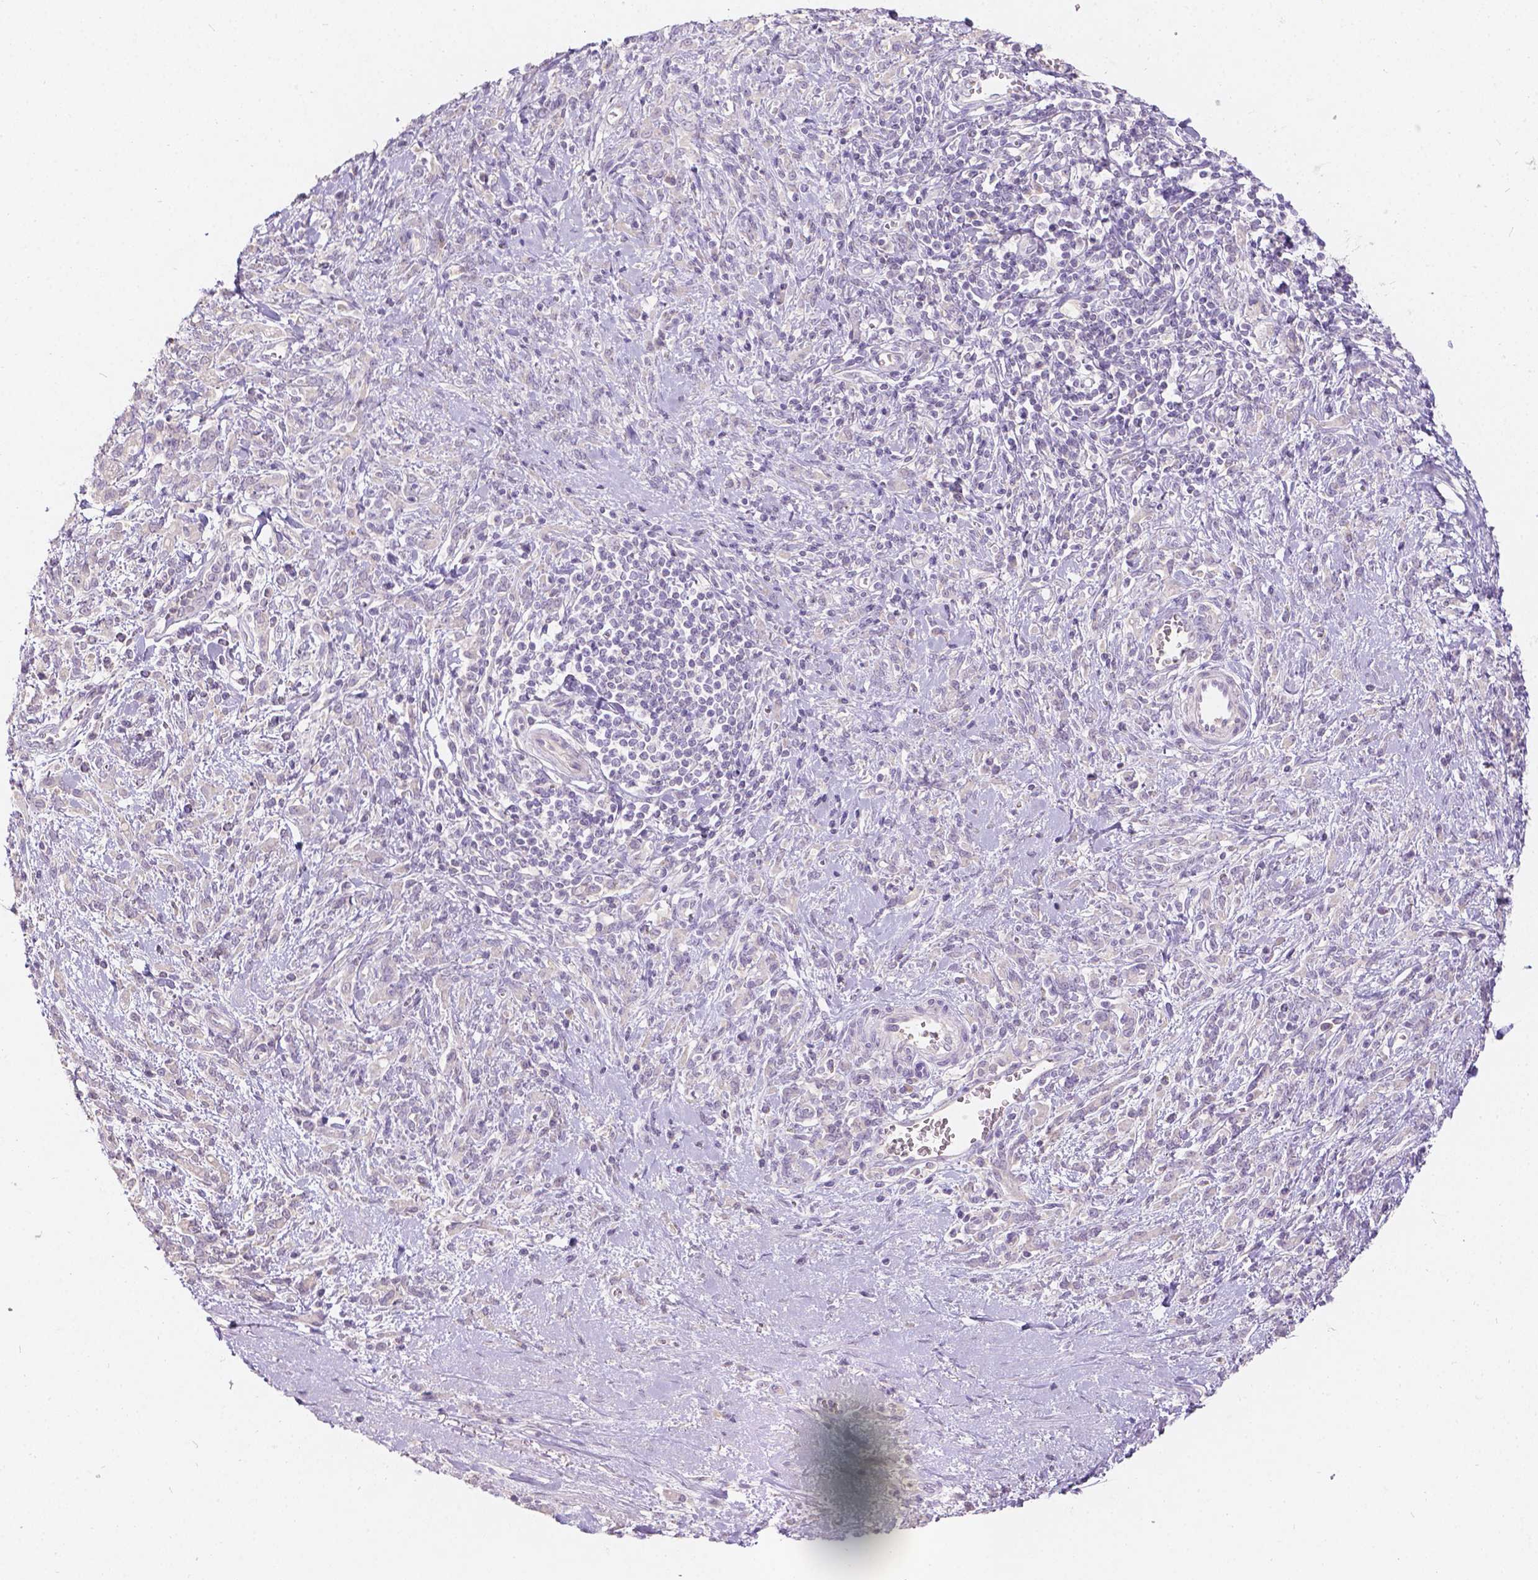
{"staining": {"intensity": "negative", "quantity": "none", "location": "none"}, "tissue": "stomach cancer", "cell_type": "Tumor cells", "image_type": "cancer", "snomed": [{"axis": "morphology", "description": "Adenocarcinoma, NOS"}, {"axis": "topography", "description": "Stomach"}], "caption": "High magnification brightfield microscopy of adenocarcinoma (stomach) stained with DAB (brown) and counterstained with hematoxylin (blue): tumor cells show no significant expression.", "gene": "DCAF4L1", "patient": {"sex": "female", "age": 57}}